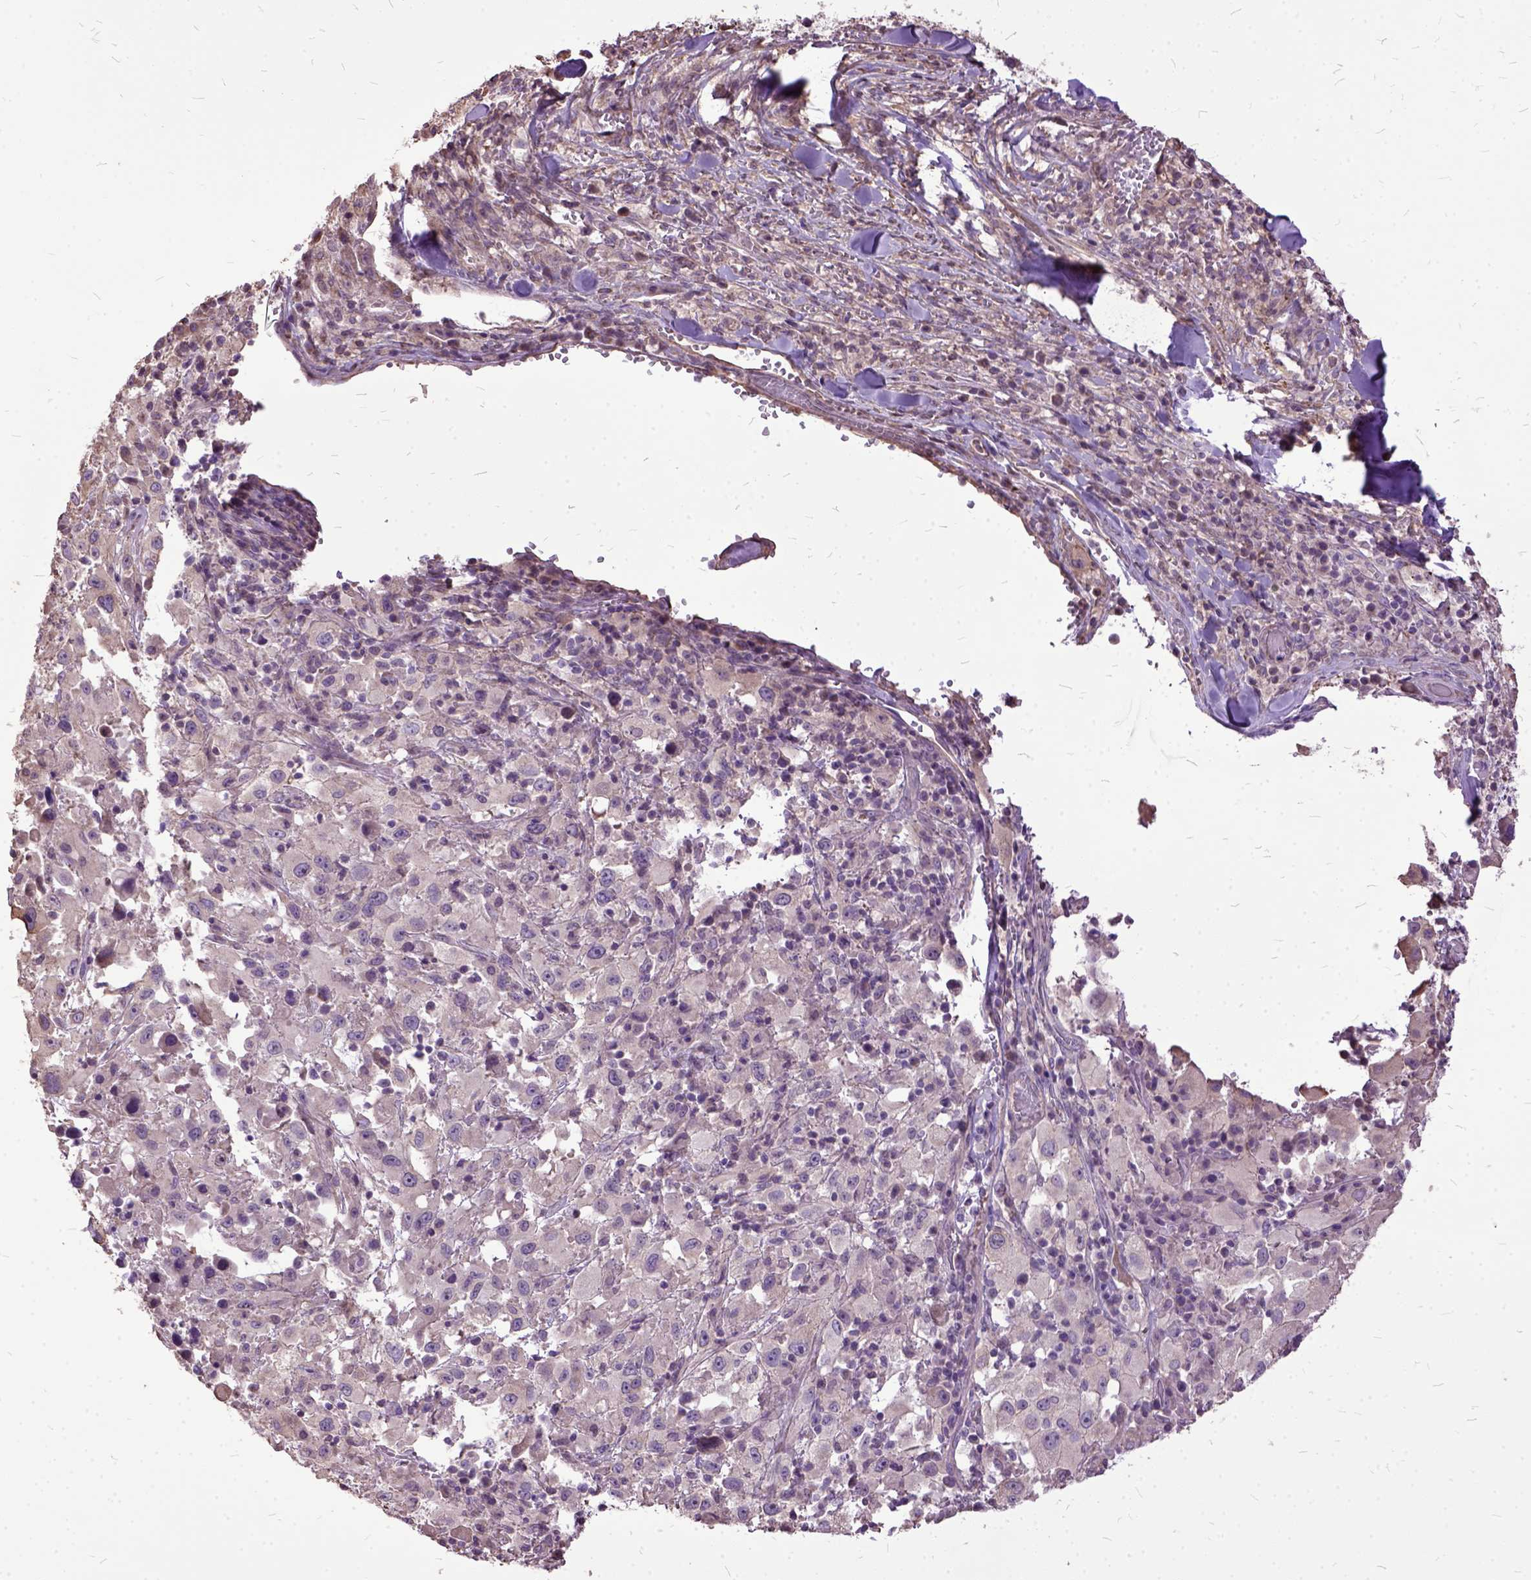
{"staining": {"intensity": "negative", "quantity": "none", "location": "none"}, "tissue": "melanoma", "cell_type": "Tumor cells", "image_type": "cancer", "snomed": [{"axis": "morphology", "description": "Malignant melanoma, Metastatic site"}, {"axis": "topography", "description": "Soft tissue"}], "caption": "Photomicrograph shows no protein positivity in tumor cells of melanoma tissue.", "gene": "AREG", "patient": {"sex": "male", "age": 50}}